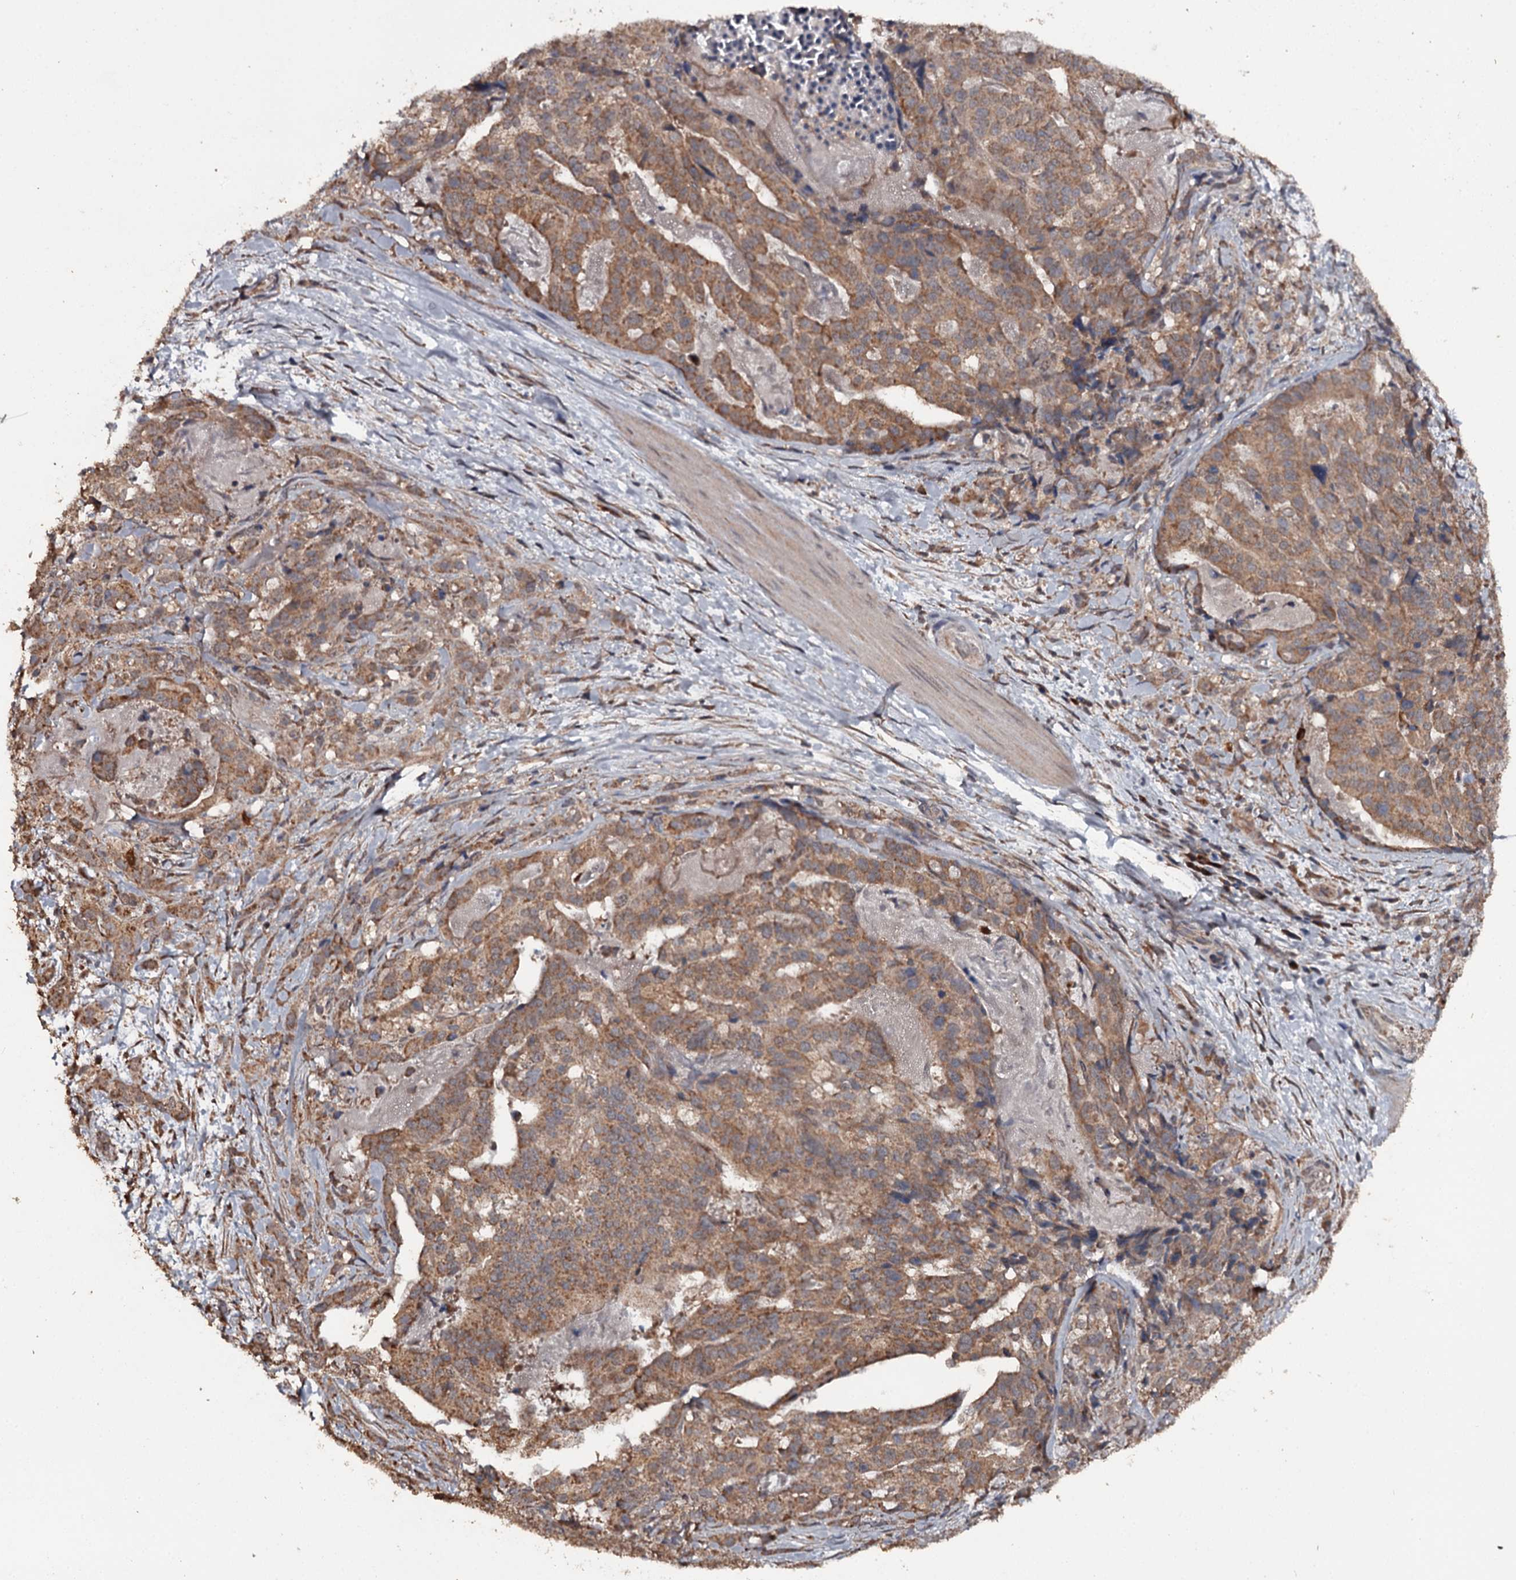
{"staining": {"intensity": "moderate", "quantity": ">75%", "location": "cytoplasmic/membranous"}, "tissue": "stomach cancer", "cell_type": "Tumor cells", "image_type": "cancer", "snomed": [{"axis": "morphology", "description": "Adenocarcinoma, NOS"}, {"axis": "topography", "description": "Stomach"}], "caption": "Adenocarcinoma (stomach) was stained to show a protein in brown. There is medium levels of moderate cytoplasmic/membranous staining in approximately >75% of tumor cells.", "gene": "WIPI1", "patient": {"sex": "male", "age": 48}}